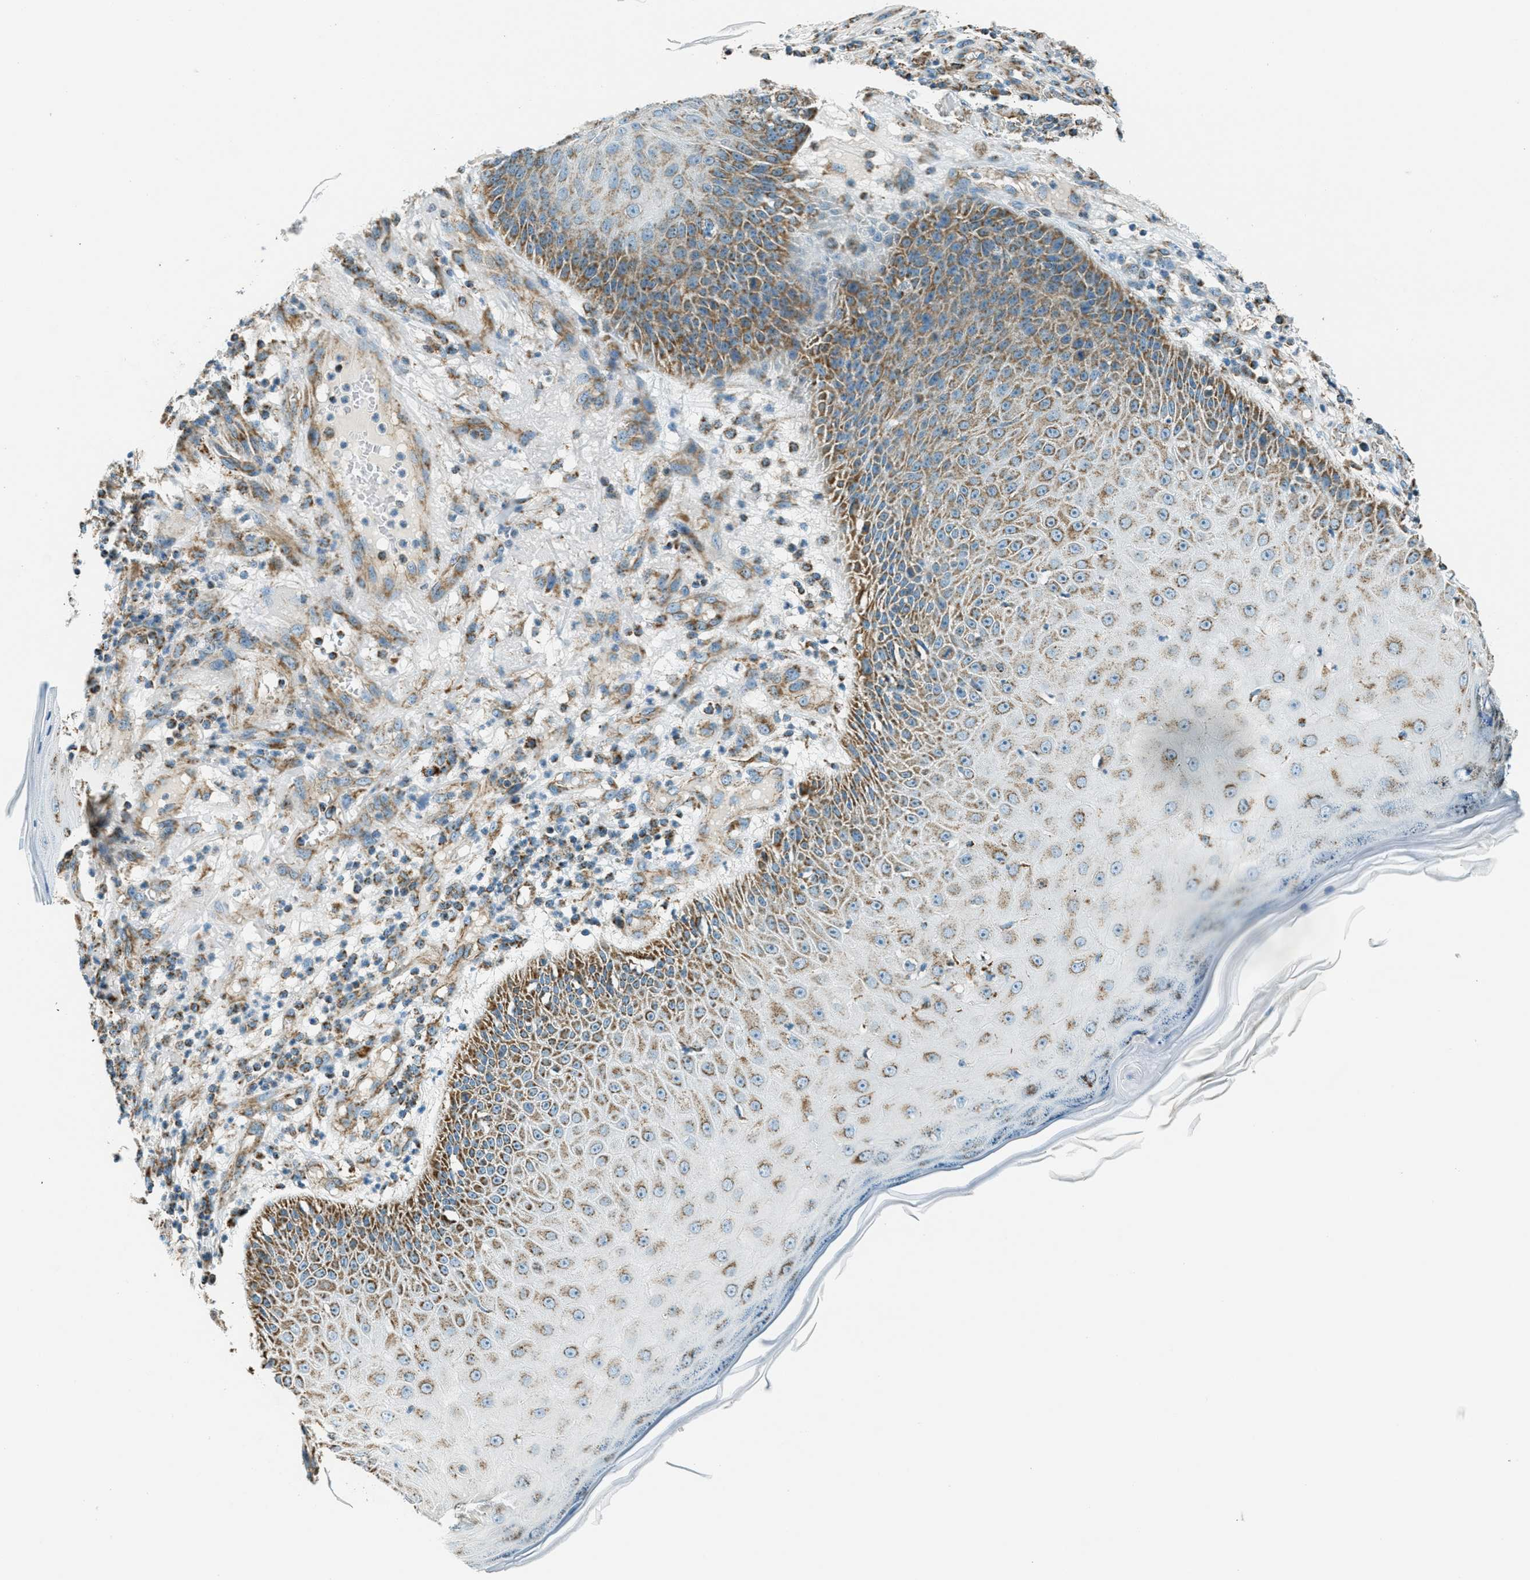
{"staining": {"intensity": "weak", "quantity": ">75%", "location": "cytoplasmic/membranous"}, "tissue": "skin cancer", "cell_type": "Tumor cells", "image_type": "cancer", "snomed": [{"axis": "morphology", "description": "Squamous cell carcinoma, NOS"}, {"axis": "topography", "description": "Skin"}], "caption": "Skin cancer (squamous cell carcinoma) stained with DAB (3,3'-diaminobenzidine) IHC demonstrates low levels of weak cytoplasmic/membranous positivity in about >75% of tumor cells.", "gene": "CHST15", "patient": {"sex": "female", "age": 80}}